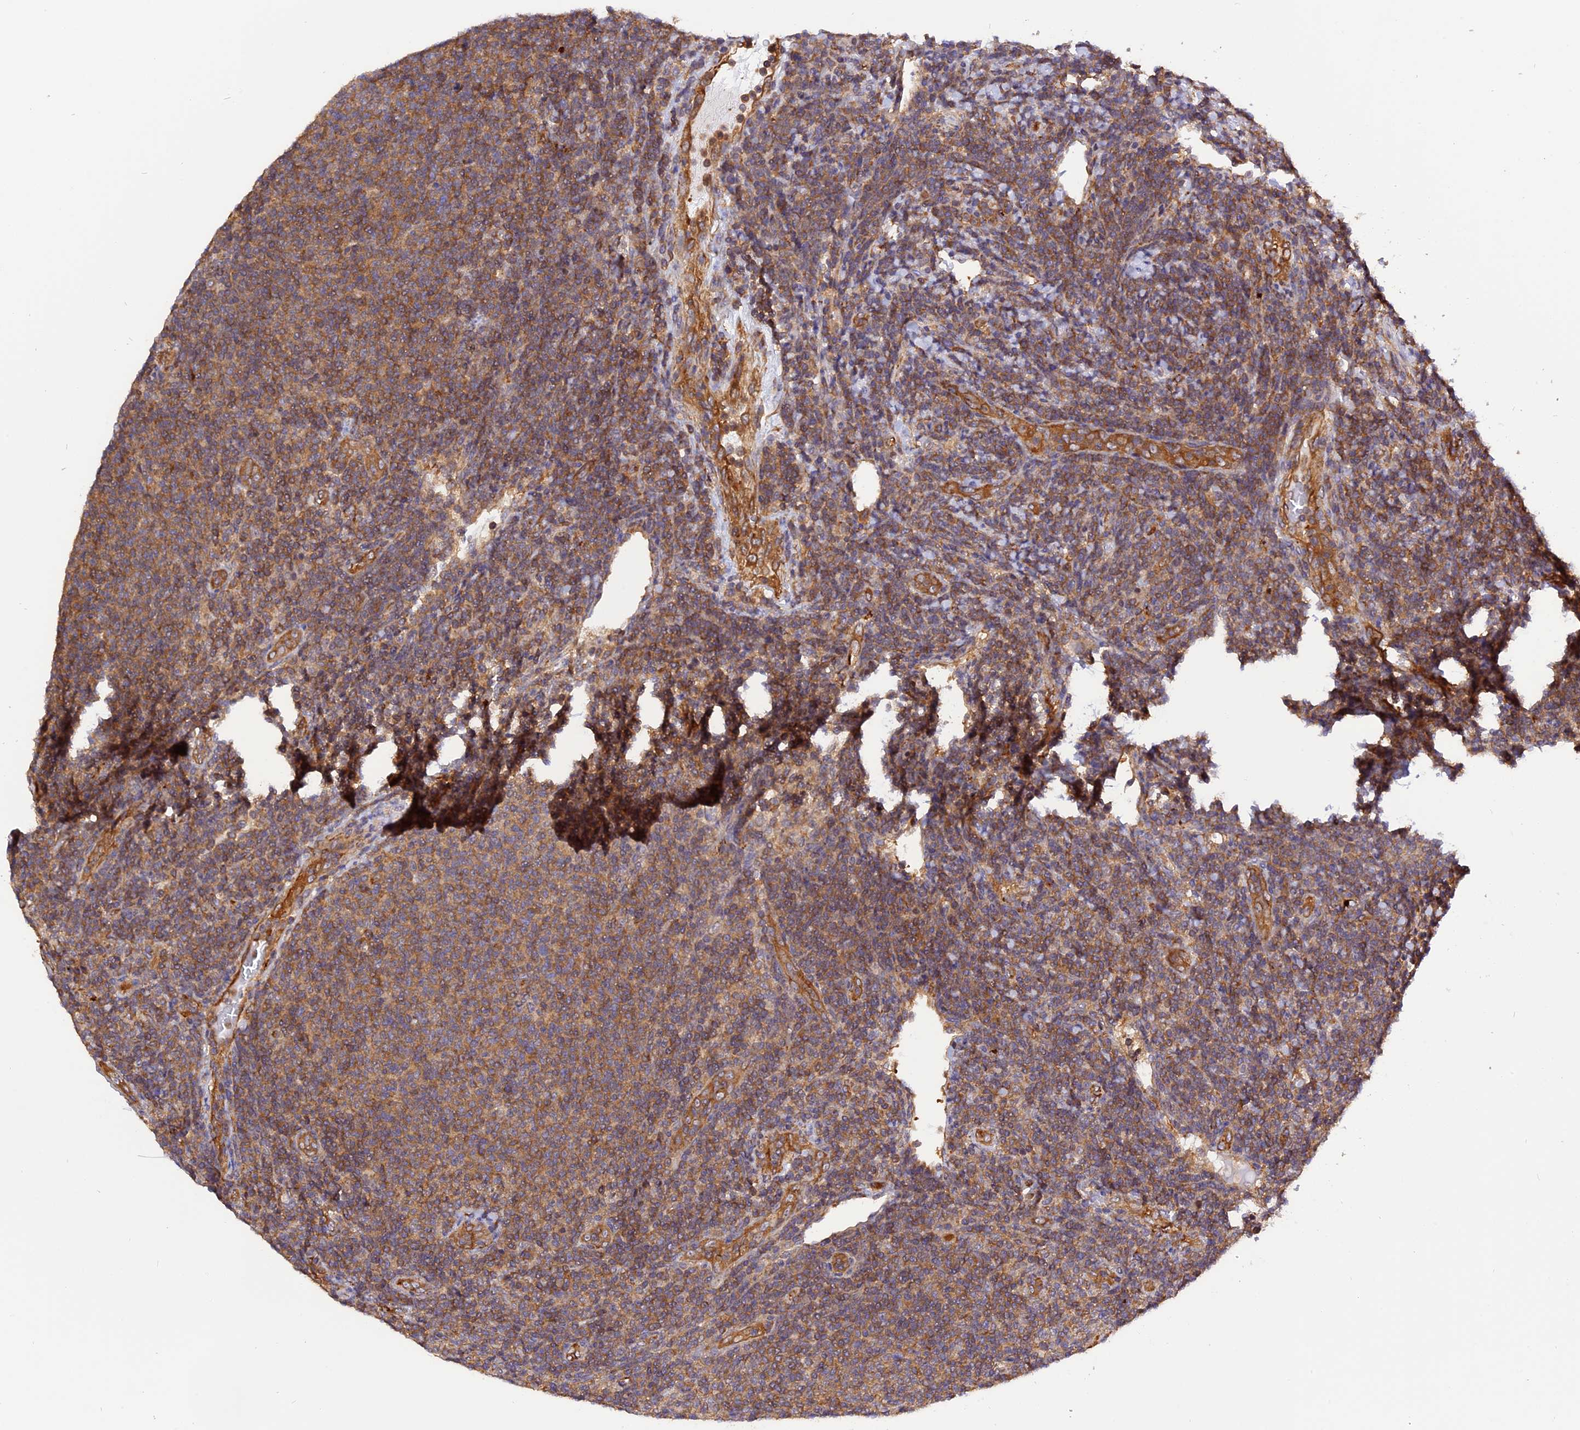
{"staining": {"intensity": "moderate", "quantity": ">75%", "location": "cytoplasmic/membranous"}, "tissue": "lymphoma", "cell_type": "Tumor cells", "image_type": "cancer", "snomed": [{"axis": "morphology", "description": "Malignant lymphoma, non-Hodgkin's type, Low grade"}, {"axis": "topography", "description": "Lymph node"}], "caption": "Immunohistochemistry staining of lymphoma, which shows medium levels of moderate cytoplasmic/membranous positivity in approximately >75% of tumor cells indicating moderate cytoplasmic/membranous protein staining. The staining was performed using DAB (3,3'-diaminobenzidine) (brown) for protein detection and nuclei were counterstained in hematoxylin (blue).", "gene": "C5orf22", "patient": {"sex": "male", "age": 66}}